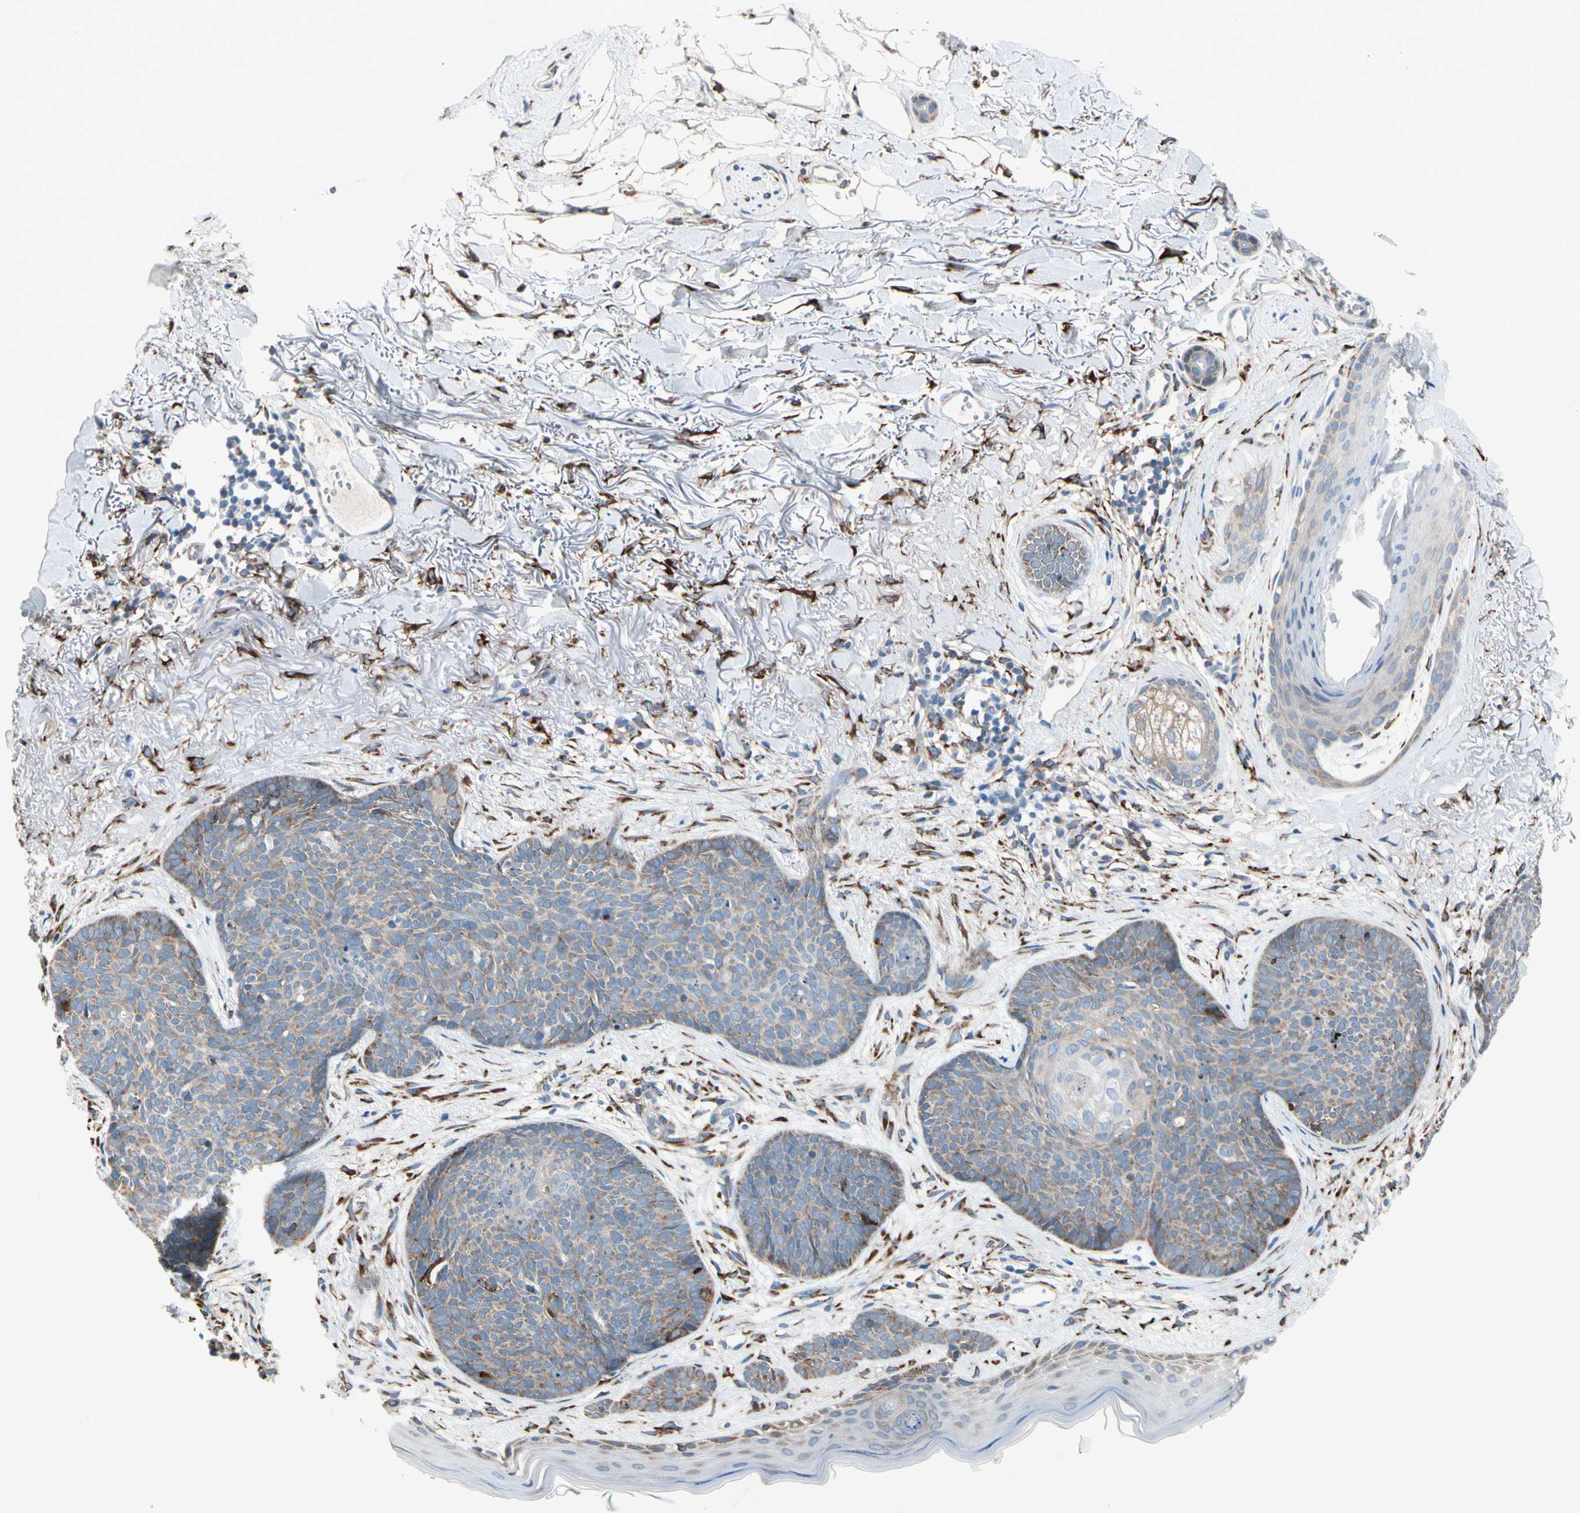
{"staining": {"intensity": "weak", "quantity": "25%-75%", "location": "cytoplasmic/membranous"}, "tissue": "skin cancer", "cell_type": "Tumor cells", "image_type": "cancer", "snomed": [{"axis": "morphology", "description": "Normal tissue, NOS"}, {"axis": "morphology", "description": "Basal cell carcinoma"}, {"axis": "topography", "description": "Skin"}], "caption": "Weak cytoplasmic/membranous staining is identified in about 25%-75% of tumor cells in basal cell carcinoma (skin).", "gene": "LRPAP1", "patient": {"sex": "female", "age": 70}}